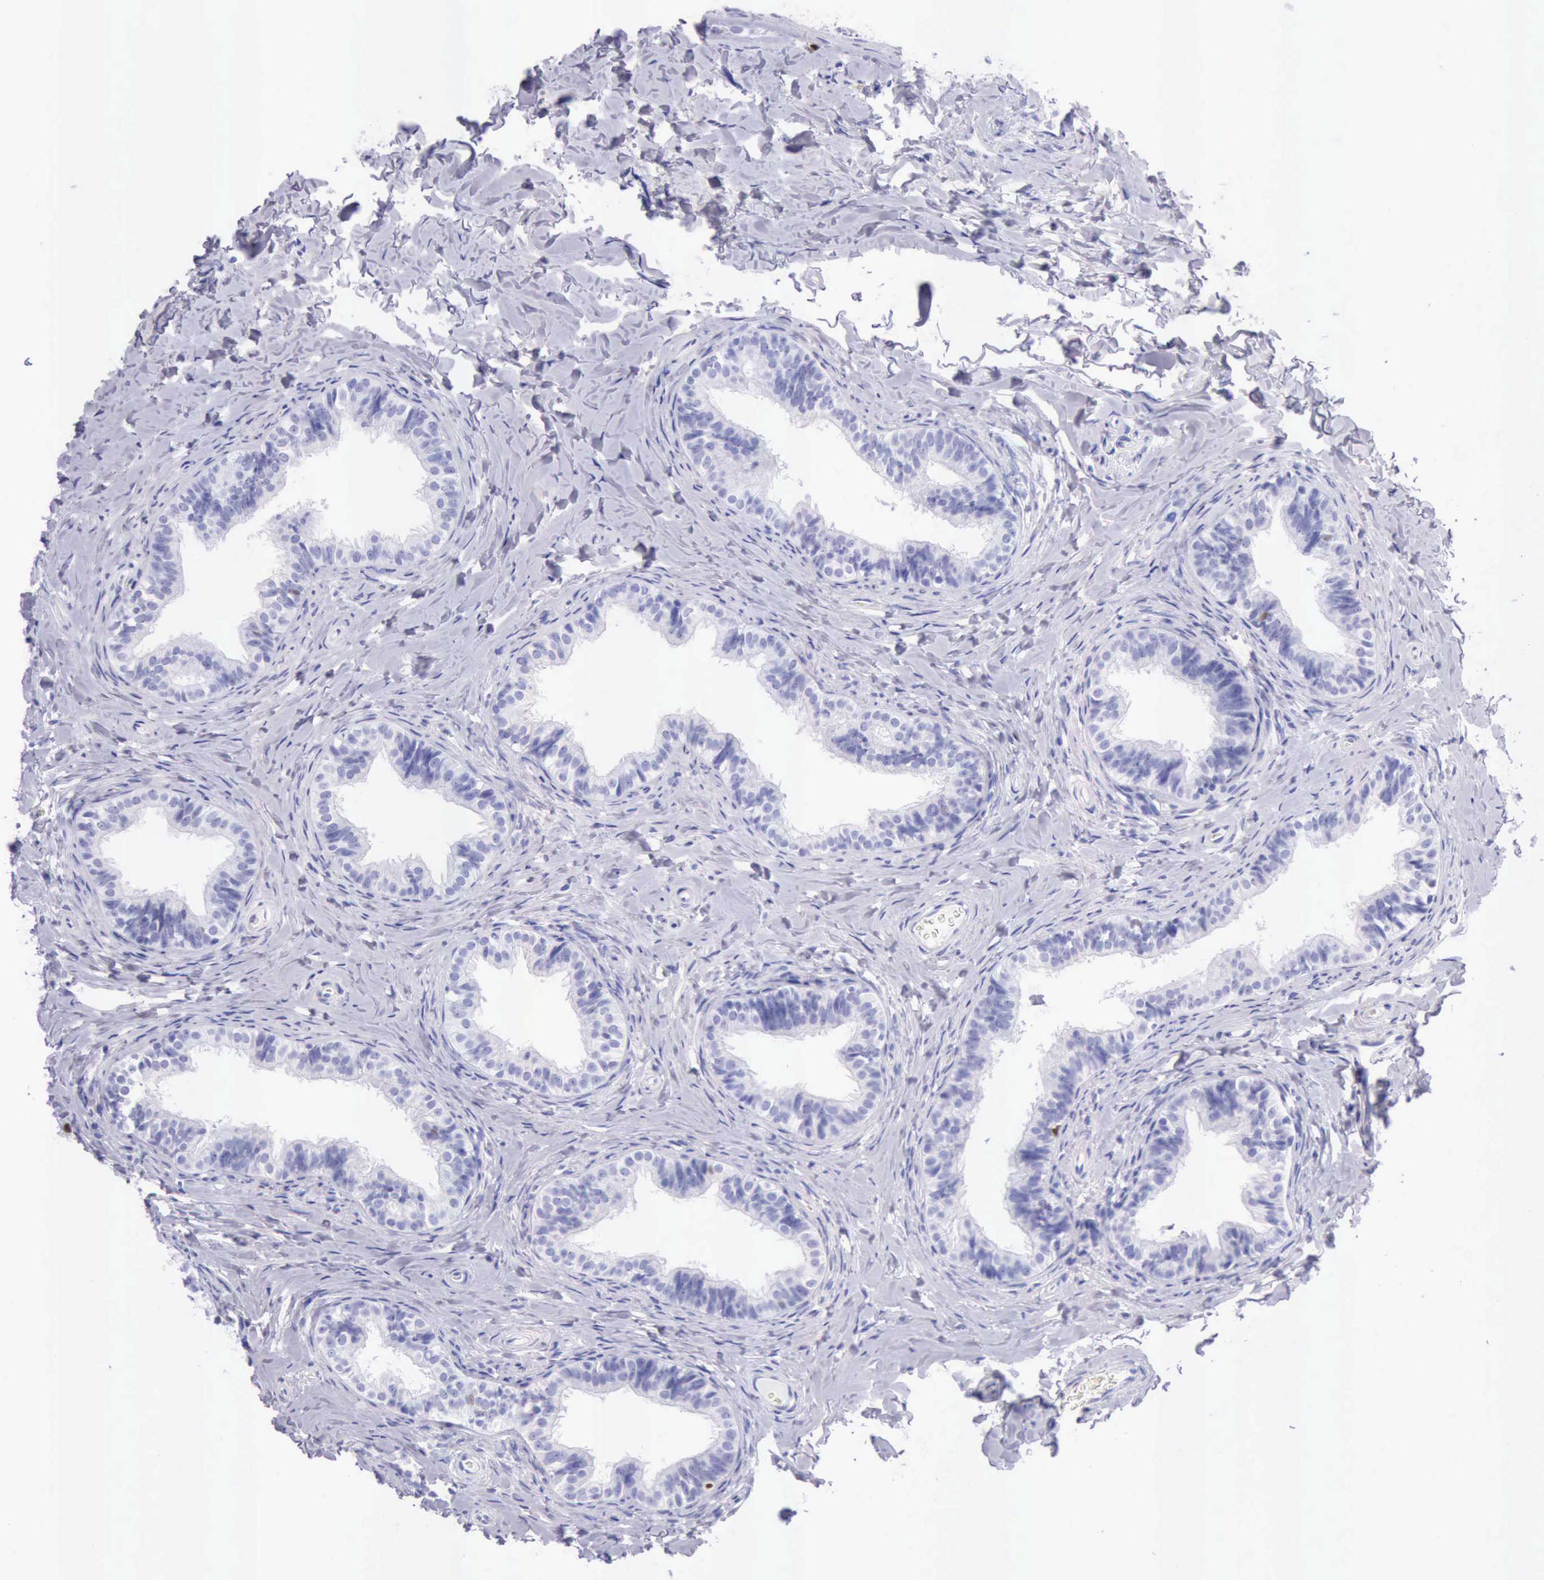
{"staining": {"intensity": "moderate", "quantity": "<25%", "location": "nuclear"}, "tissue": "epididymis", "cell_type": "Glandular cells", "image_type": "normal", "snomed": [{"axis": "morphology", "description": "Normal tissue, NOS"}, {"axis": "topography", "description": "Epididymis"}], "caption": "Benign epididymis was stained to show a protein in brown. There is low levels of moderate nuclear staining in about <25% of glandular cells.", "gene": "MCM2", "patient": {"sex": "male", "age": 26}}